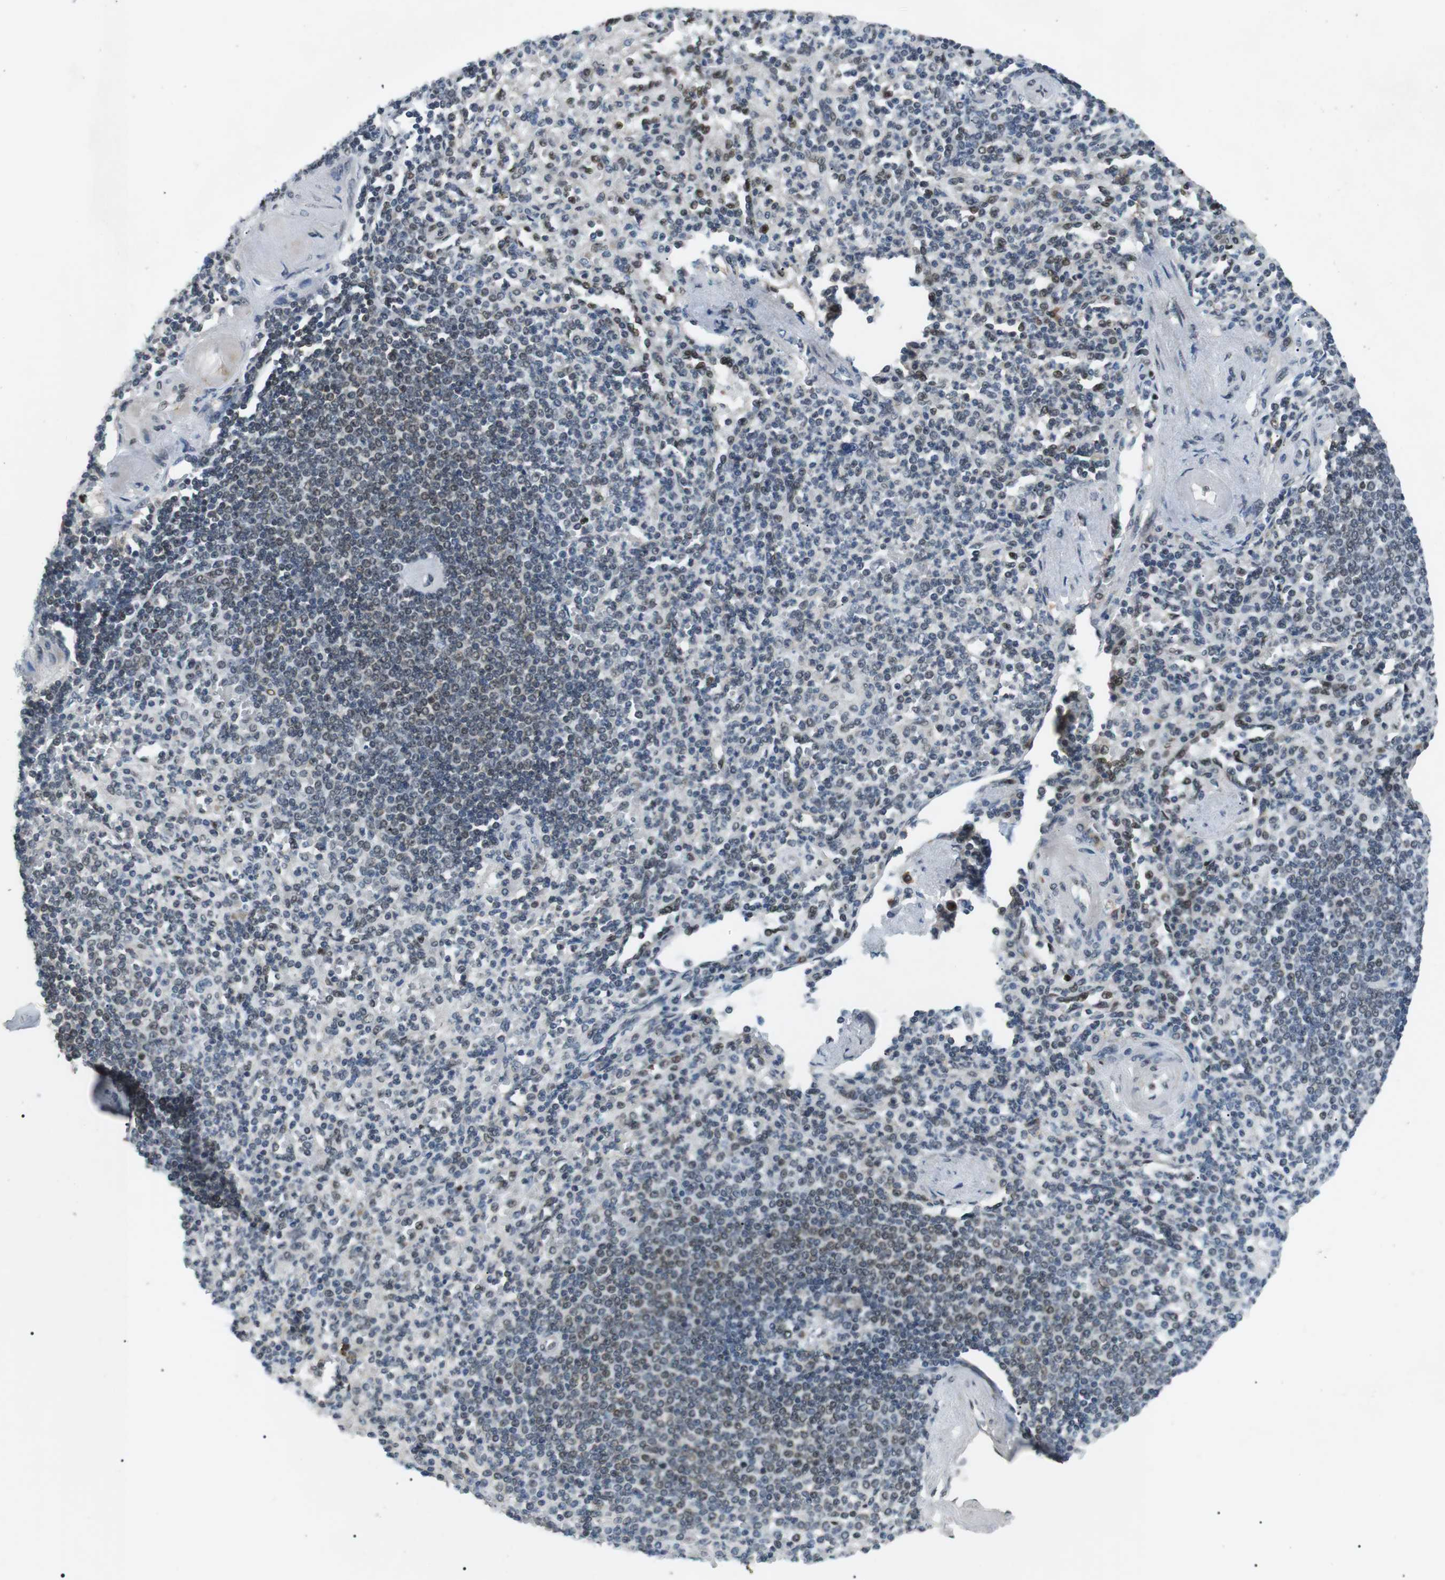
{"staining": {"intensity": "moderate", "quantity": "25%-75%", "location": "nuclear"}, "tissue": "spleen", "cell_type": "Cells in red pulp", "image_type": "normal", "snomed": [{"axis": "morphology", "description": "Normal tissue, NOS"}, {"axis": "topography", "description": "Spleen"}], "caption": "Immunohistochemical staining of benign spleen shows medium levels of moderate nuclear staining in about 25%-75% of cells in red pulp.", "gene": "ORAI3", "patient": {"sex": "female", "age": 74}}